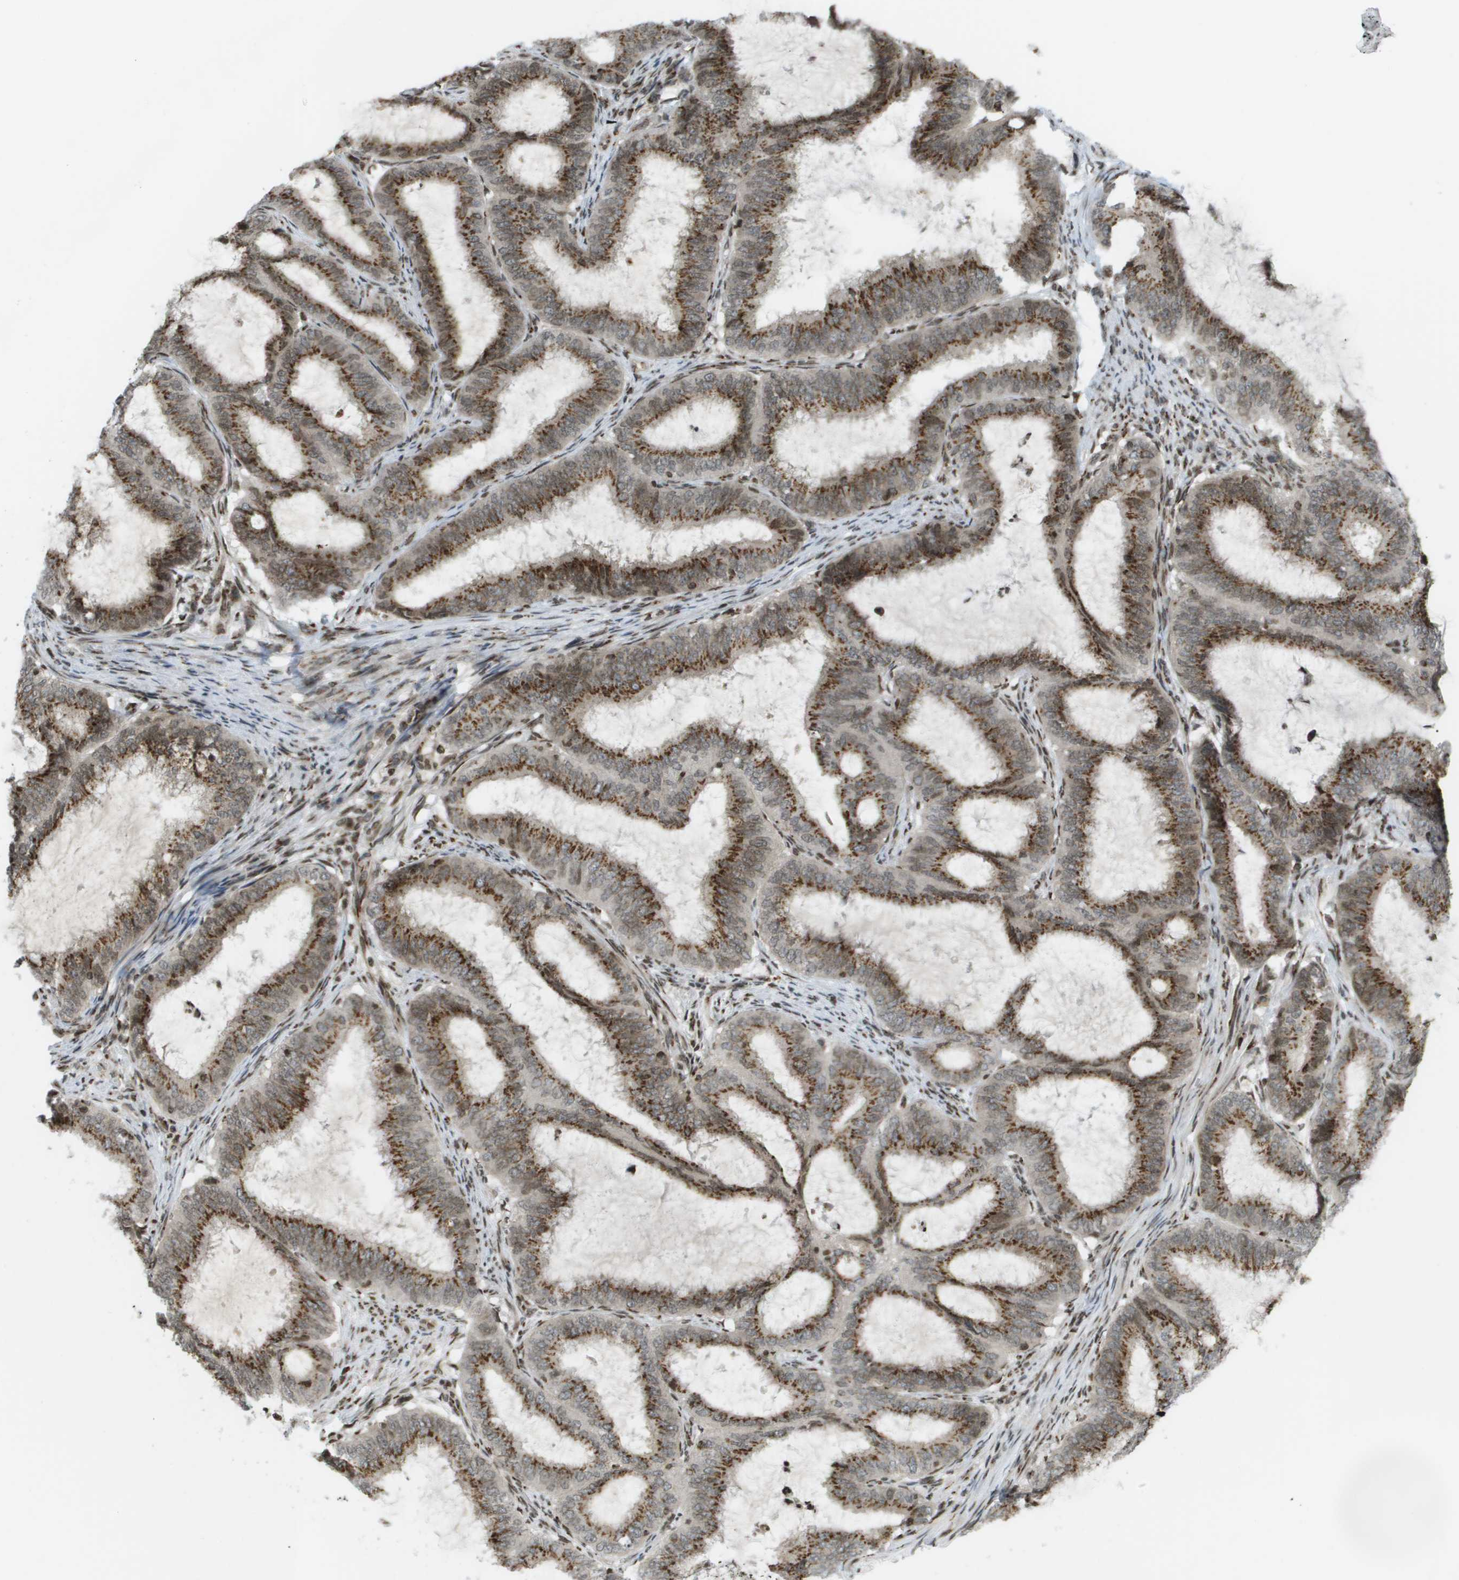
{"staining": {"intensity": "moderate", "quantity": ">75%", "location": "cytoplasmic/membranous"}, "tissue": "endometrial cancer", "cell_type": "Tumor cells", "image_type": "cancer", "snomed": [{"axis": "morphology", "description": "Adenocarcinoma, NOS"}, {"axis": "topography", "description": "Endometrium"}], "caption": "Immunohistochemical staining of human endometrial adenocarcinoma displays medium levels of moderate cytoplasmic/membranous protein staining in about >75% of tumor cells. (DAB = brown stain, brightfield microscopy at high magnification).", "gene": "EVC", "patient": {"sex": "female", "age": 70}}